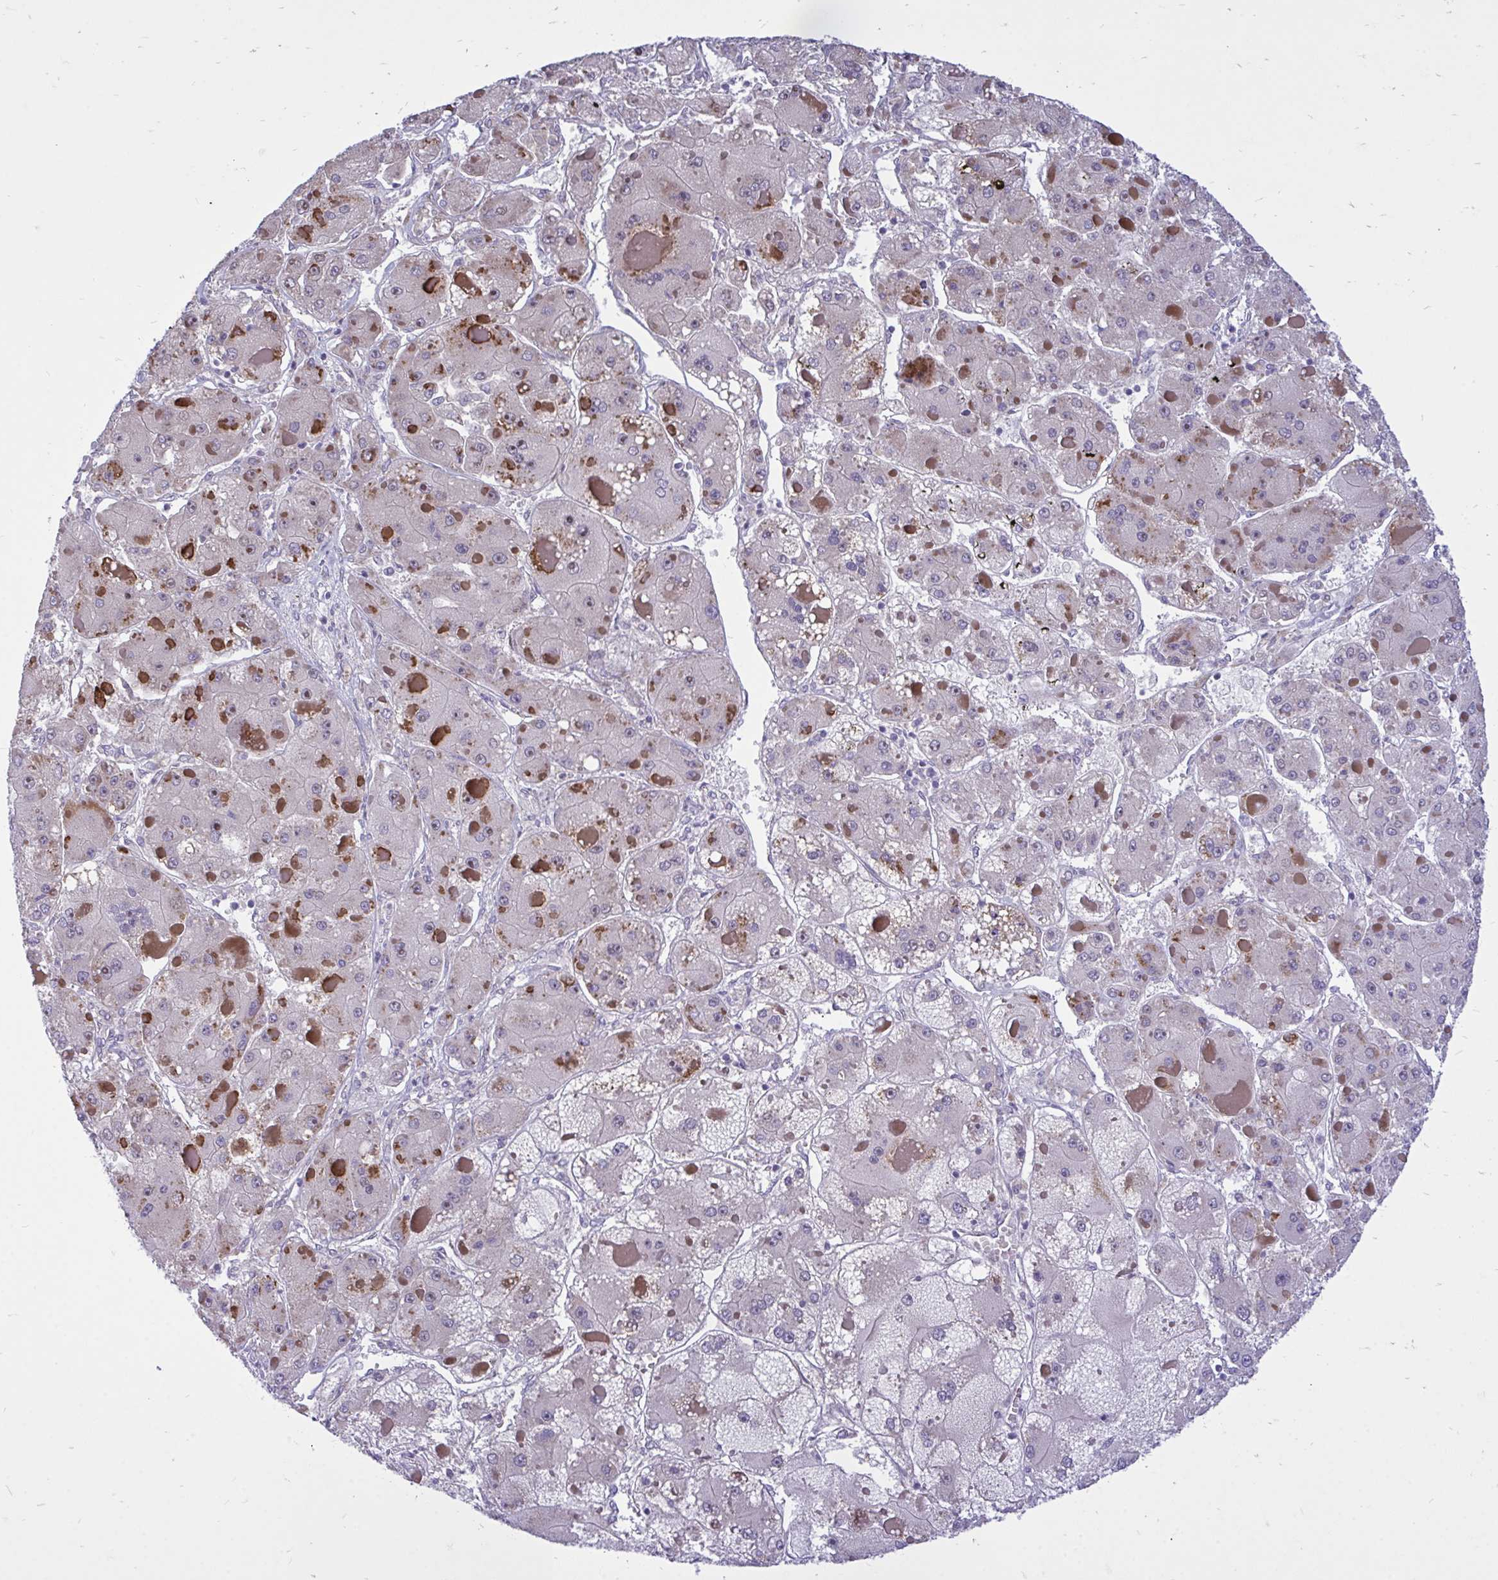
{"staining": {"intensity": "negative", "quantity": "none", "location": "none"}, "tissue": "liver cancer", "cell_type": "Tumor cells", "image_type": "cancer", "snomed": [{"axis": "morphology", "description": "Carcinoma, Hepatocellular, NOS"}, {"axis": "topography", "description": "Liver"}], "caption": "A high-resolution micrograph shows immunohistochemistry staining of liver cancer, which demonstrates no significant staining in tumor cells. (DAB (3,3'-diaminobenzidine) IHC, high magnification).", "gene": "HMBOX1", "patient": {"sex": "female", "age": 73}}